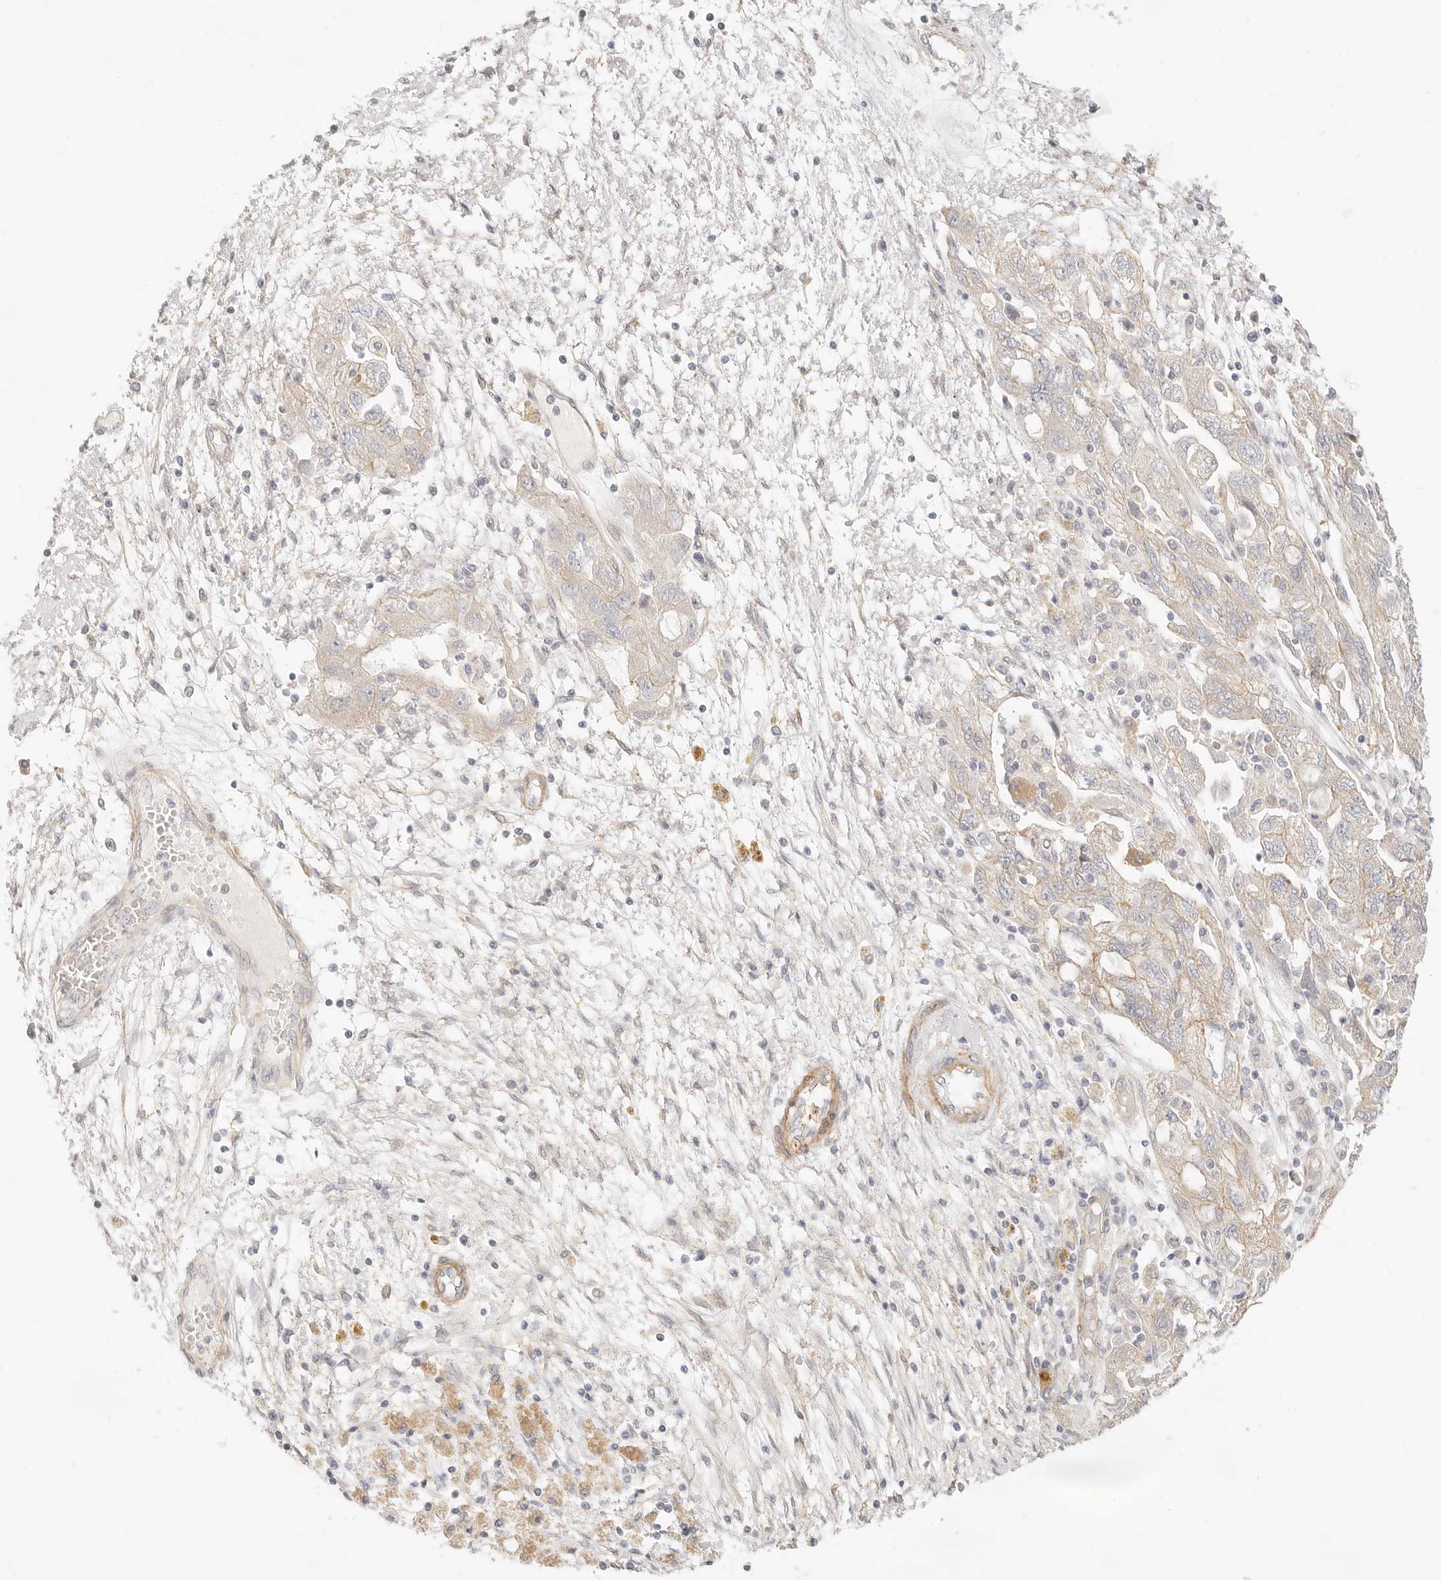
{"staining": {"intensity": "weak", "quantity": "25%-75%", "location": "cytoplasmic/membranous"}, "tissue": "ovarian cancer", "cell_type": "Tumor cells", "image_type": "cancer", "snomed": [{"axis": "morphology", "description": "Carcinoma, NOS"}, {"axis": "morphology", "description": "Cystadenocarcinoma, serous, NOS"}, {"axis": "topography", "description": "Ovary"}], "caption": "This is an image of immunohistochemistry staining of ovarian cancer (carcinoma), which shows weak staining in the cytoplasmic/membranous of tumor cells.", "gene": "UBXN10", "patient": {"sex": "female", "age": 69}}